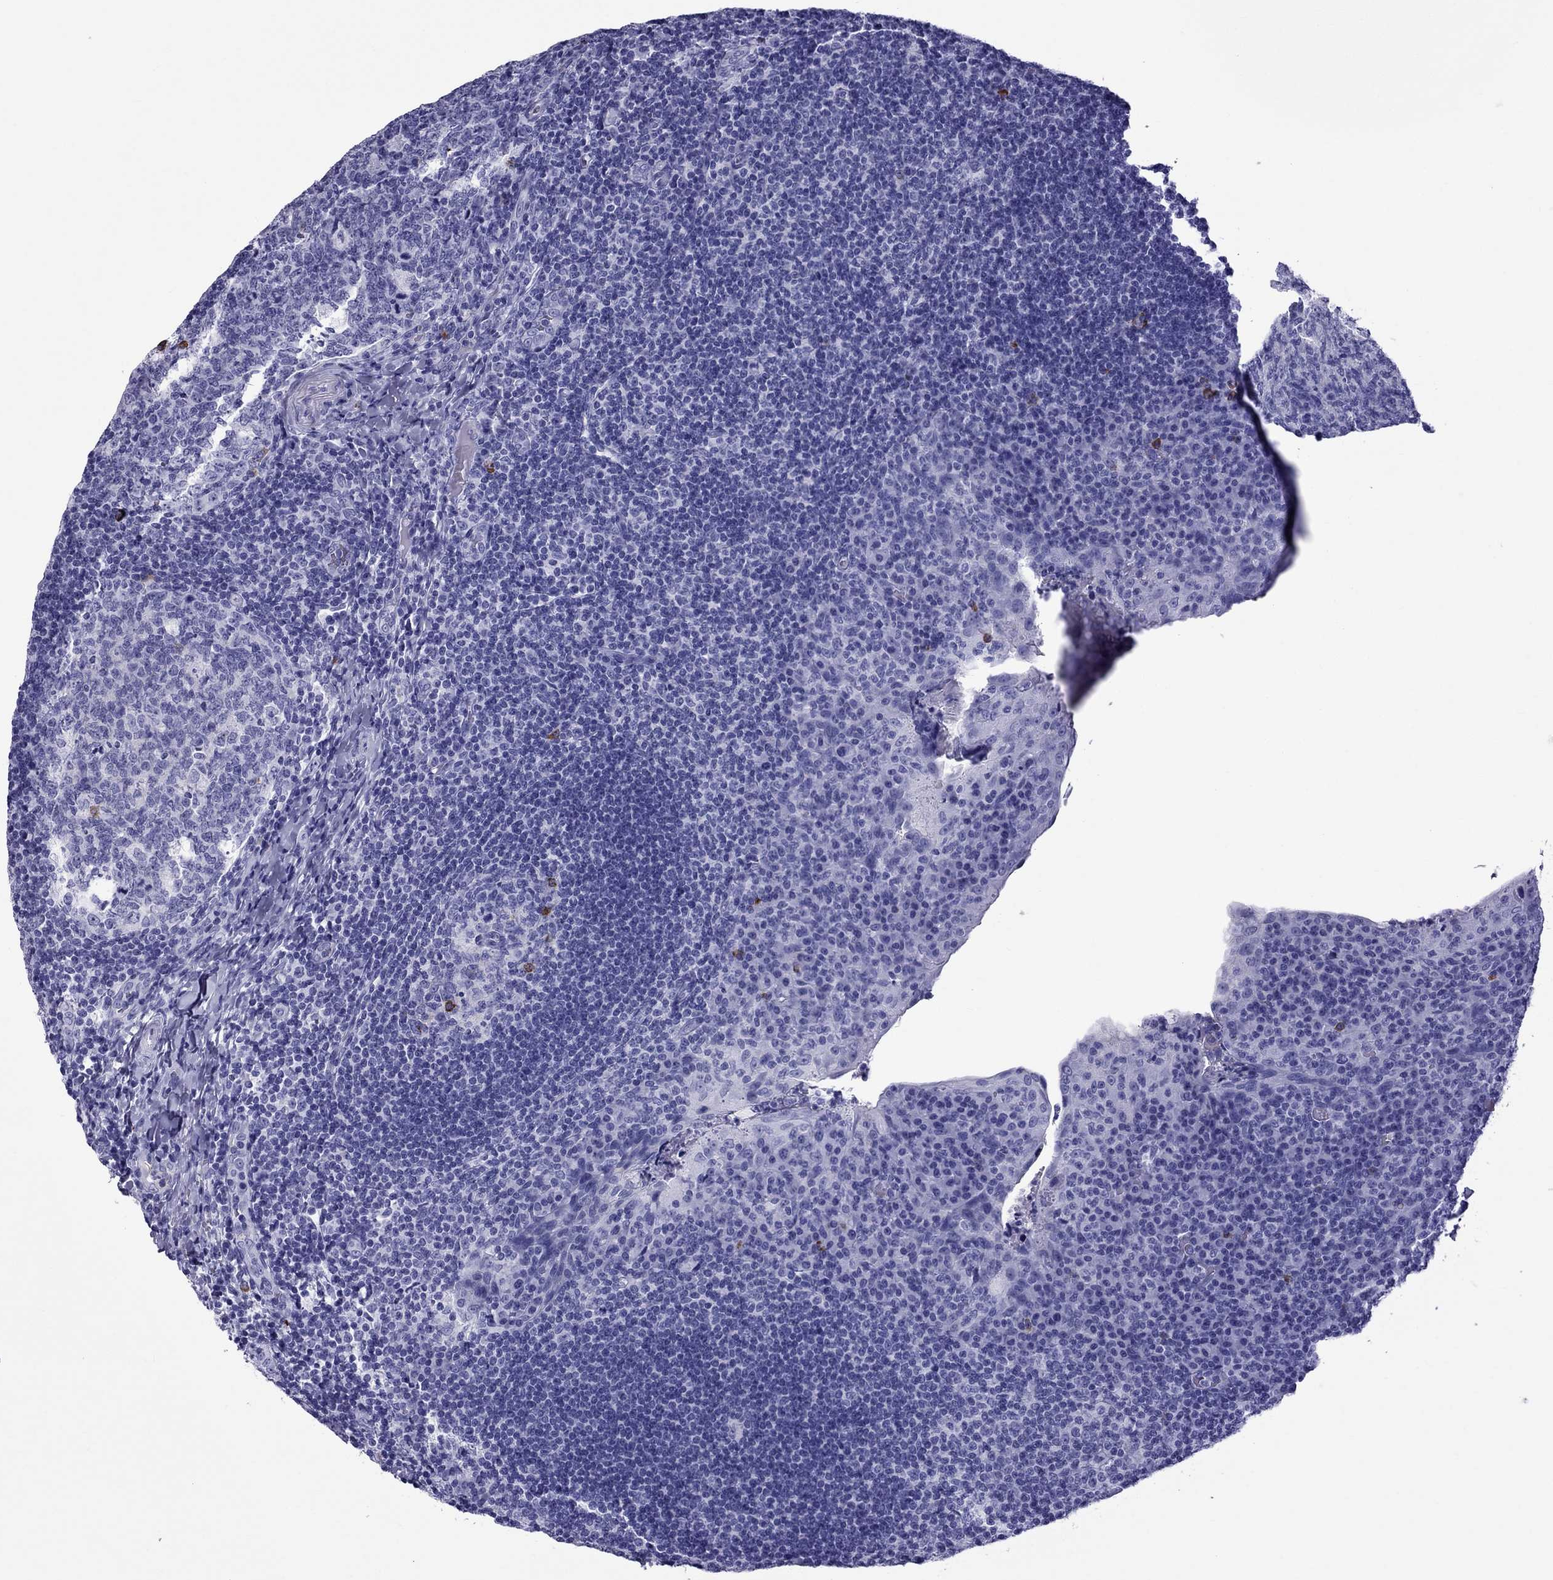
{"staining": {"intensity": "strong", "quantity": "<25%", "location": "cytoplasmic/membranous"}, "tissue": "tonsil", "cell_type": "Germinal center cells", "image_type": "normal", "snomed": [{"axis": "morphology", "description": "Normal tissue, NOS"}, {"axis": "topography", "description": "Tonsil"}], "caption": "Brown immunohistochemical staining in normal tonsil demonstrates strong cytoplasmic/membranous staining in about <25% of germinal center cells. Immunohistochemistry (ihc) stains the protein in brown and the nuclei are stained blue.", "gene": "SCART1", "patient": {"sex": "male", "age": 17}}